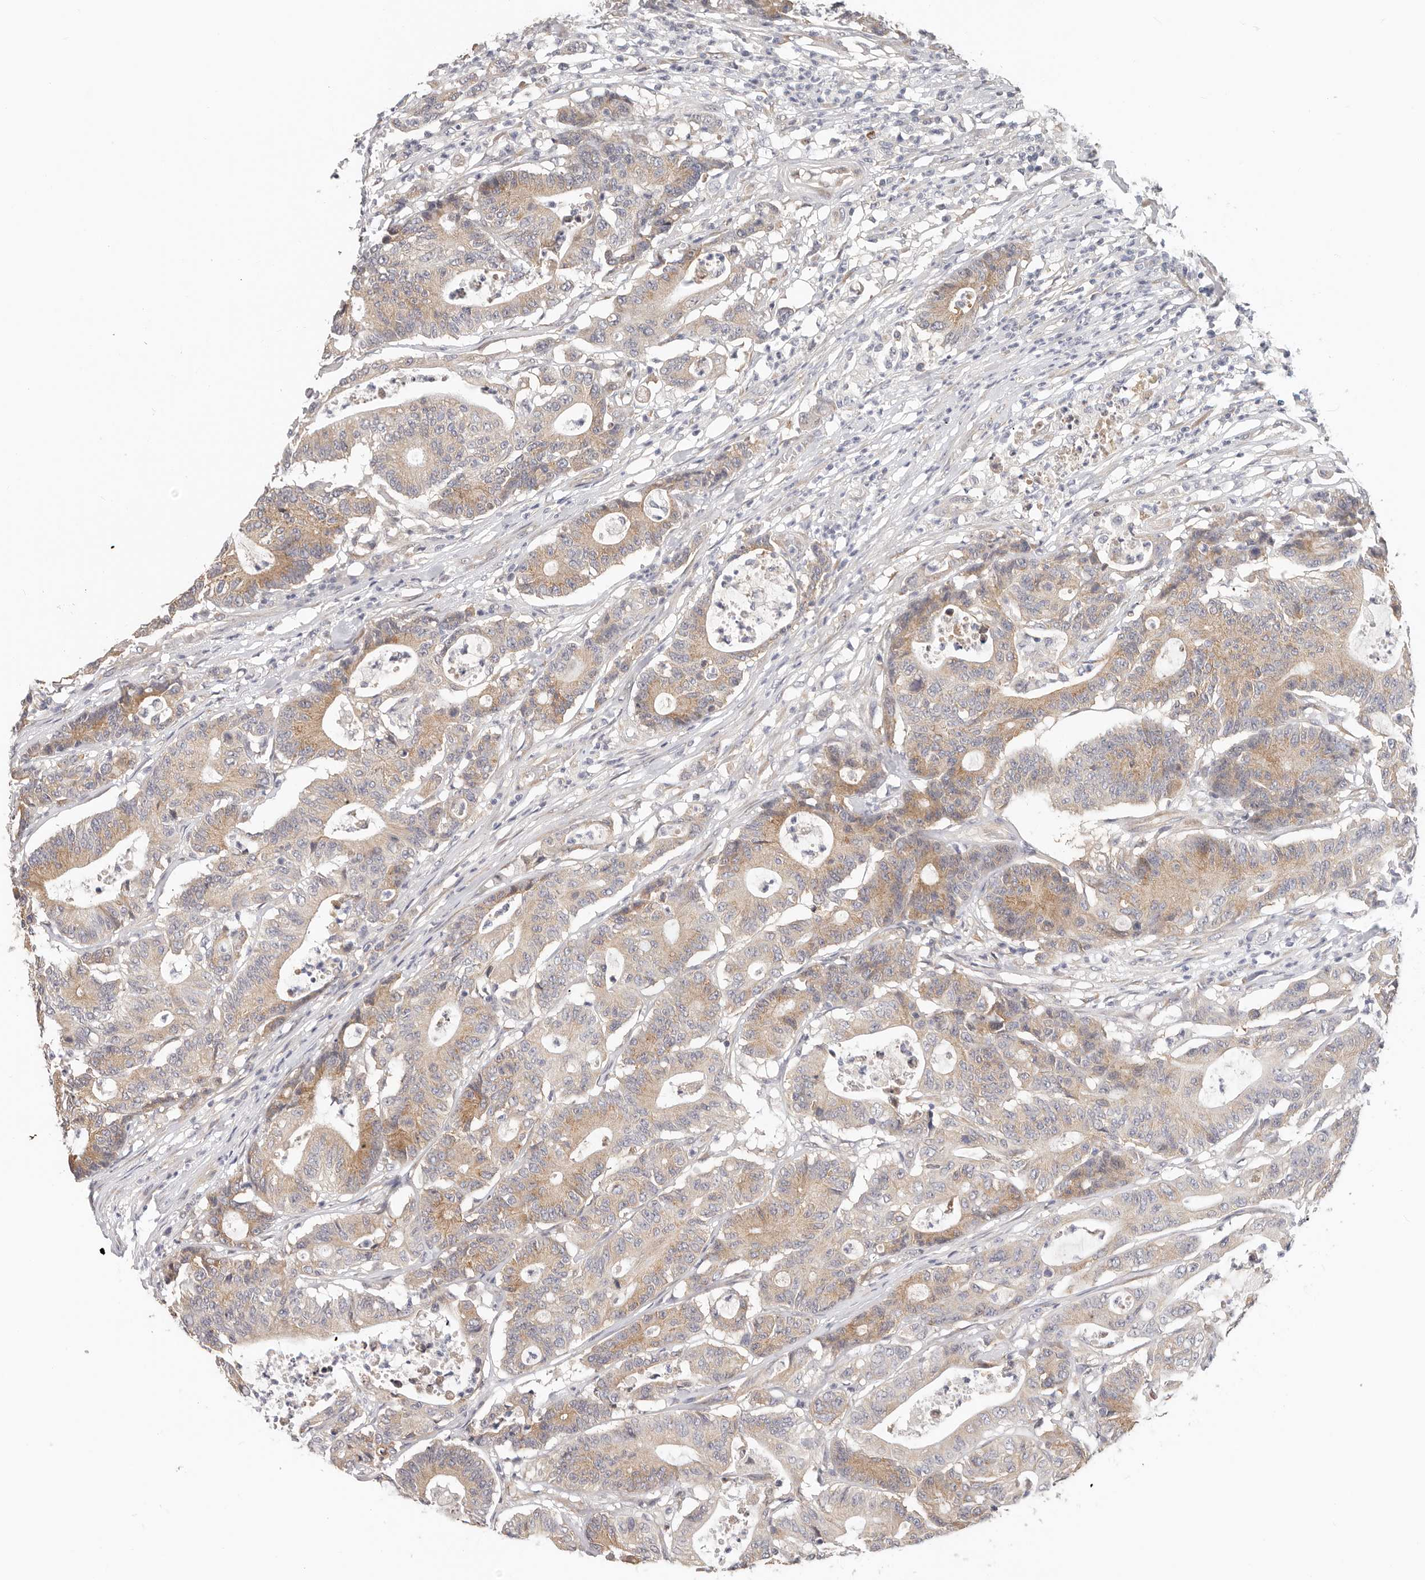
{"staining": {"intensity": "moderate", "quantity": "<25%", "location": "cytoplasmic/membranous"}, "tissue": "colorectal cancer", "cell_type": "Tumor cells", "image_type": "cancer", "snomed": [{"axis": "morphology", "description": "Adenocarcinoma, NOS"}, {"axis": "topography", "description": "Colon"}], "caption": "Immunohistochemistry (IHC) photomicrograph of neoplastic tissue: colorectal cancer stained using IHC exhibits low levels of moderate protein expression localized specifically in the cytoplasmic/membranous of tumor cells, appearing as a cytoplasmic/membranous brown color.", "gene": "AFDN", "patient": {"sex": "female", "age": 84}}